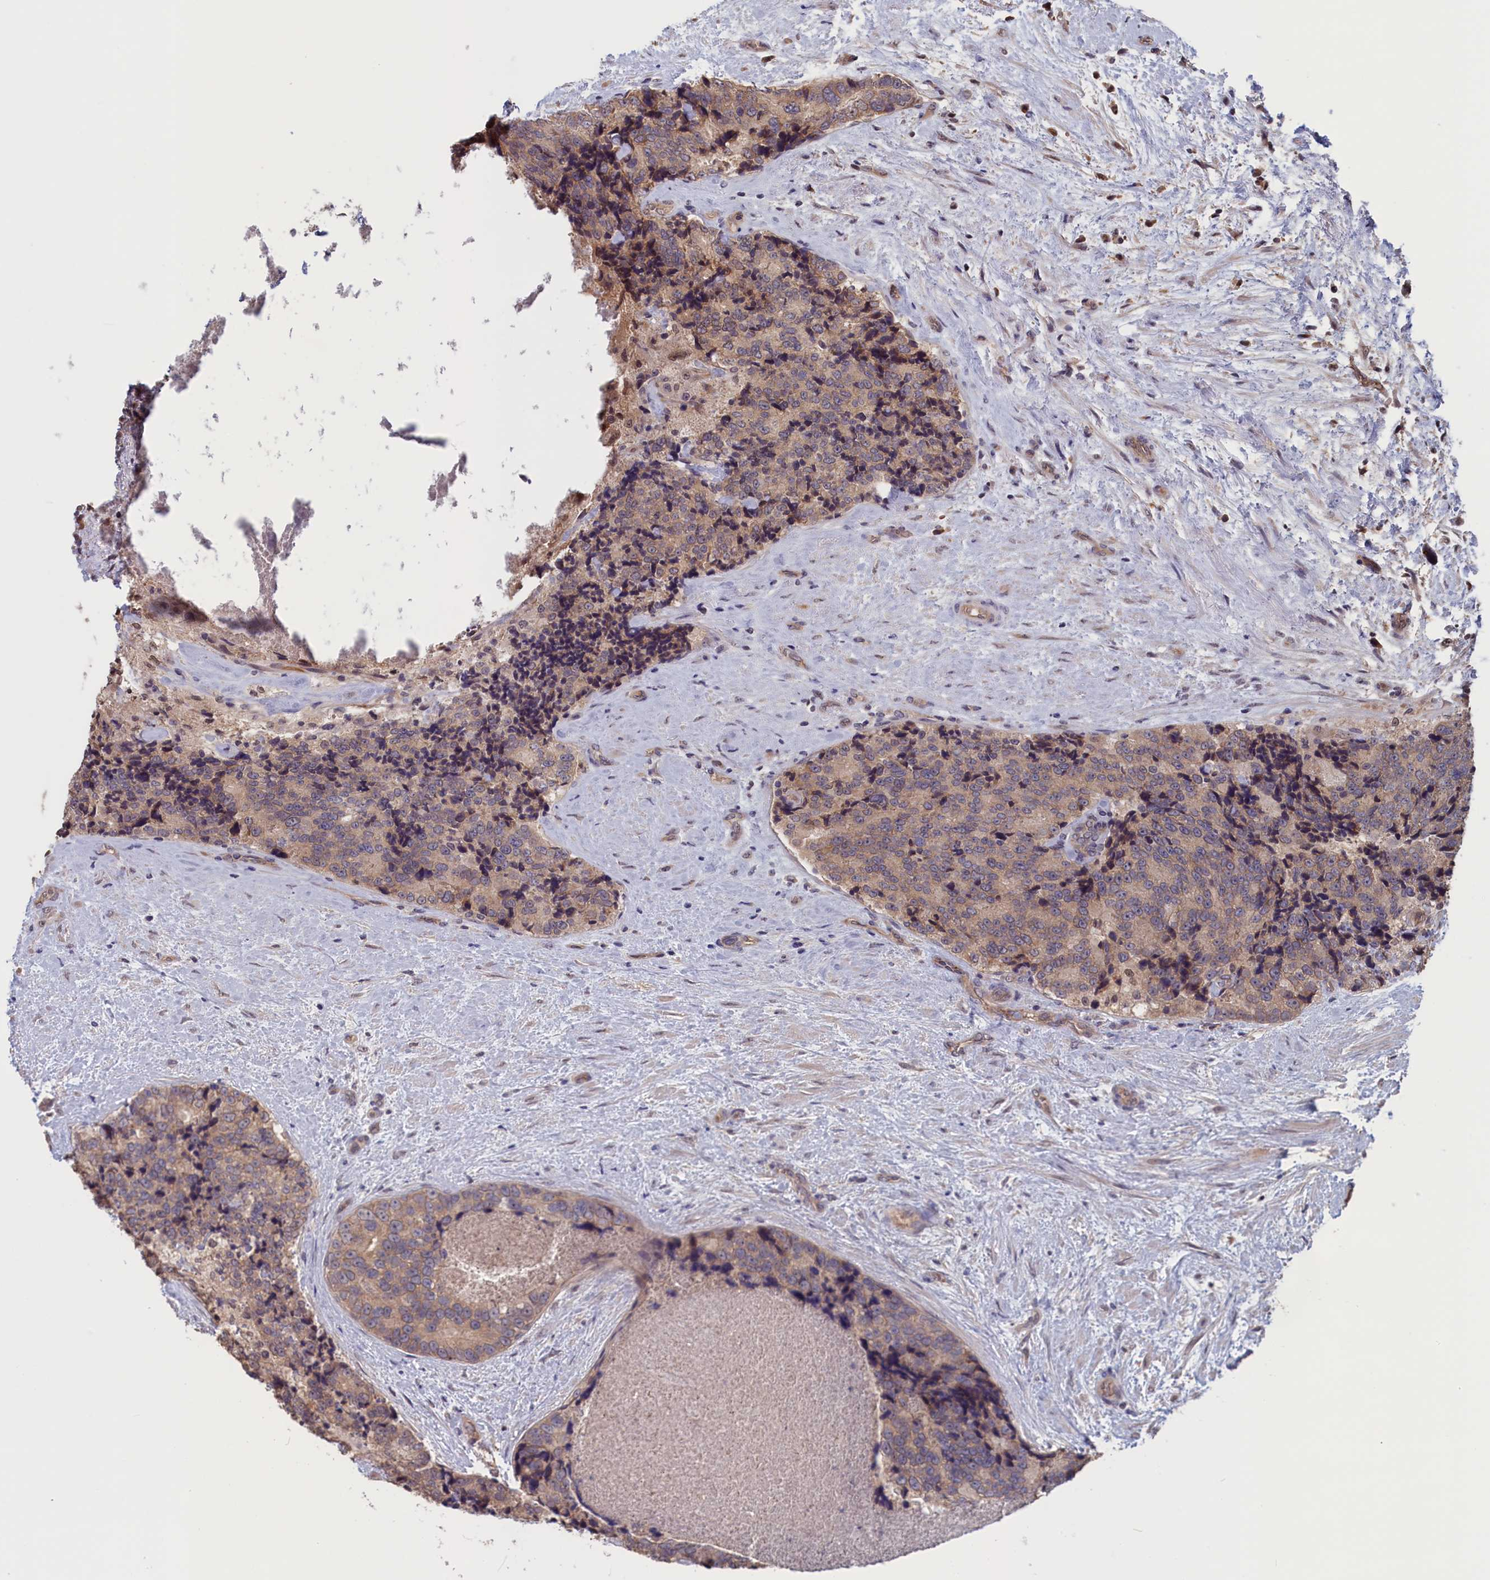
{"staining": {"intensity": "weak", "quantity": "25%-75%", "location": "cytoplasmic/membranous"}, "tissue": "prostate cancer", "cell_type": "Tumor cells", "image_type": "cancer", "snomed": [{"axis": "morphology", "description": "Adenocarcinoma, High grade"}, {"axis": "topography", "description": "Prostate"}], "caption": "Adenocarcinoma (high-grade) (prostate) stained with immunohistochemistry displays weak cytoplasmic/membranous expression in about 25%-75% of tumor cells.", "gene": "PLP2", "patient": {"sex": "male", "age": 70}}